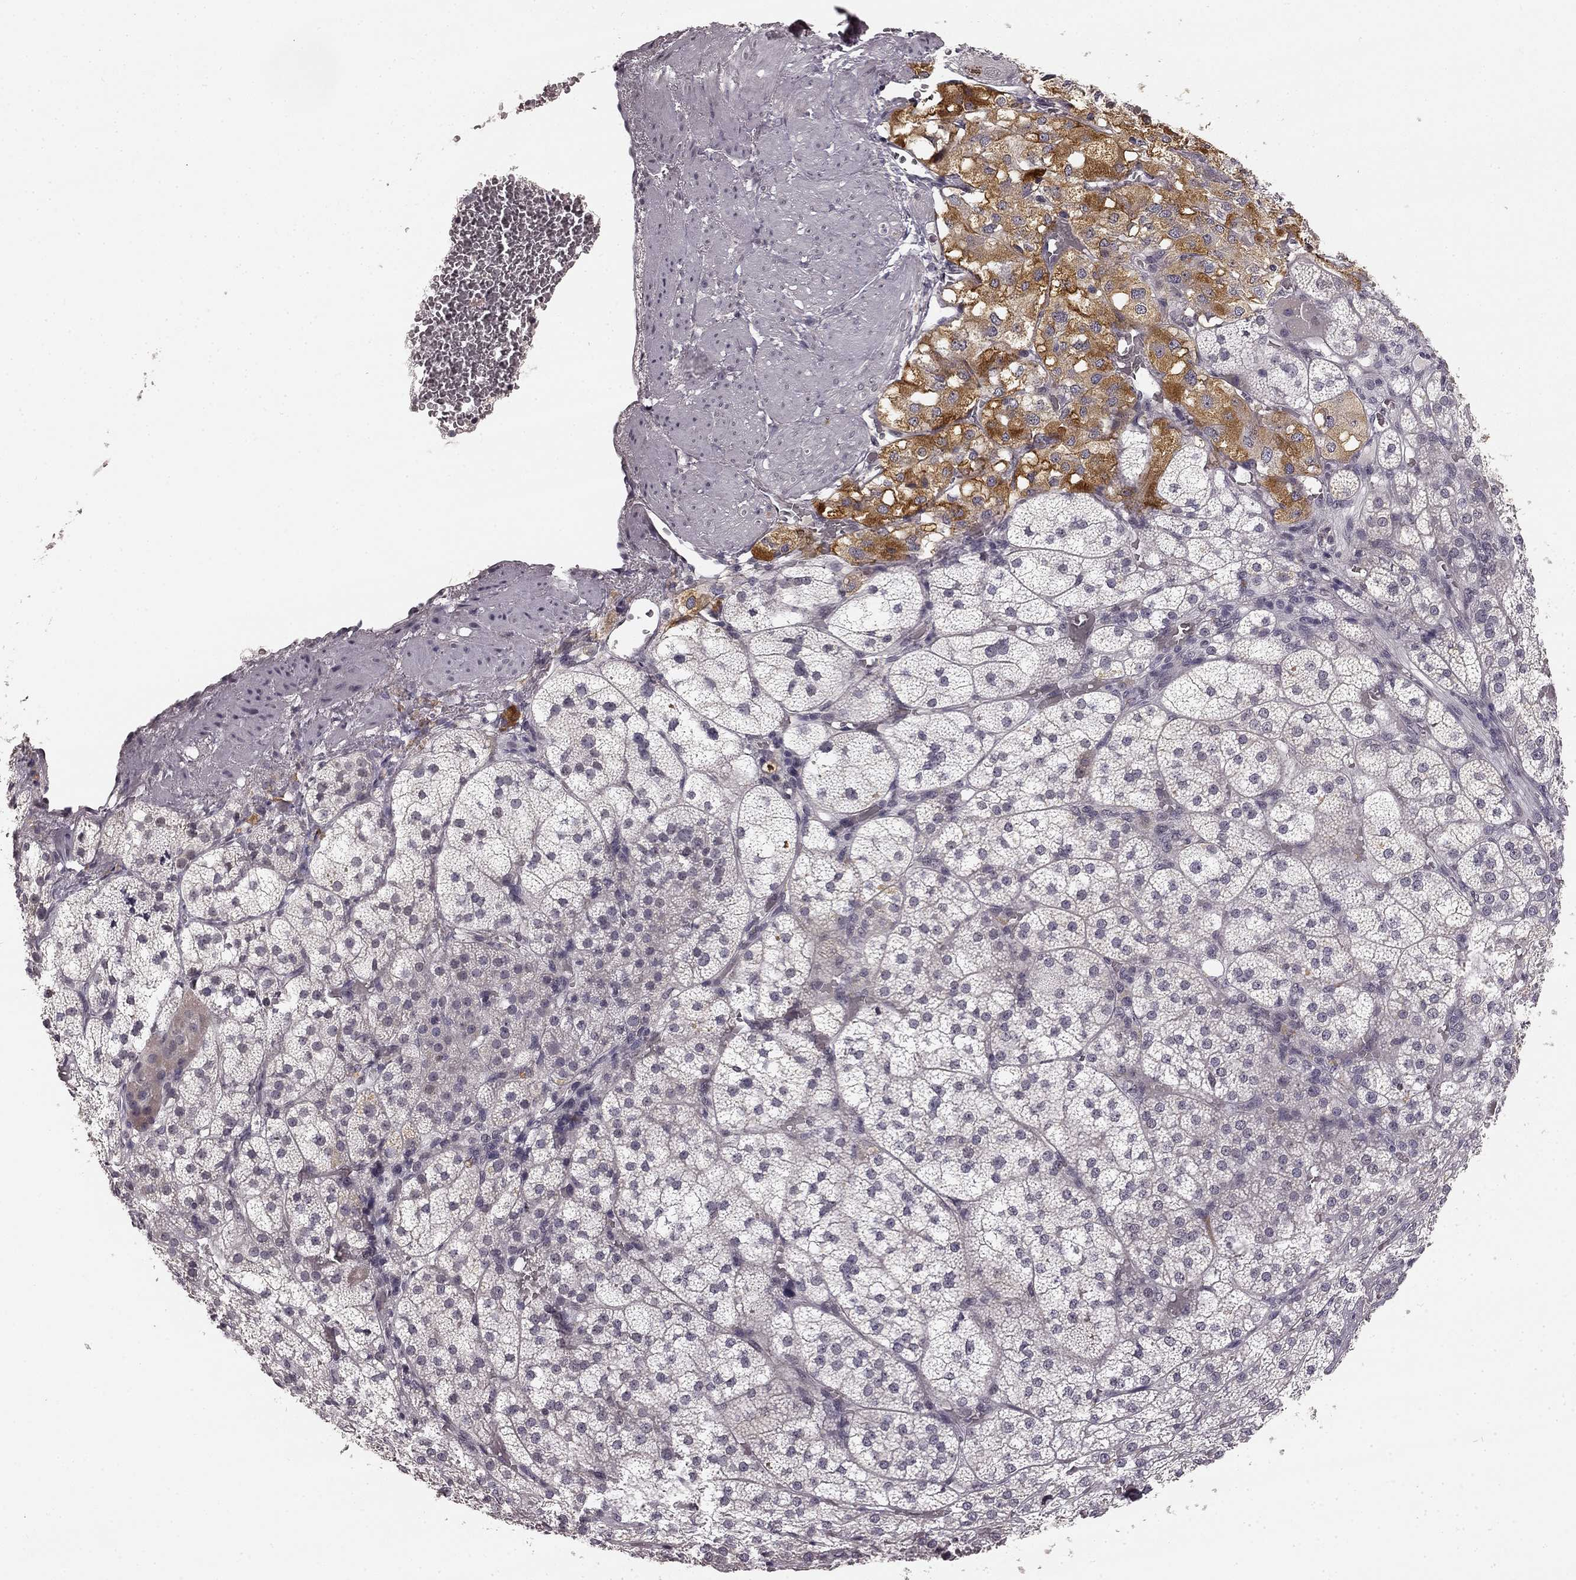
{"staining": {"intensity": "strong", "quantity": "<25%", "location": "cytoplasmic/membranous"}, "tissue": "adrenal gland", "cell_type": "Glandular cells", "image_type": "normal", "snomed": [{"axis": "morphology", "description": "Normal tissue, NOS"}, {"axis": "topography", "description": "Adrenal gland"}], "caption": "Protein analysis of unremarkable adrenal gland shows strong cytoplasmic/membranous positivity in about <25% of glandular cells. The protein is stained brown, and the nuclei are stained in blue (DAB IHC with brightfield microscopy, high magnification).", "gene": "HCN4", "patient": {"sex": "female", "age": 60}}